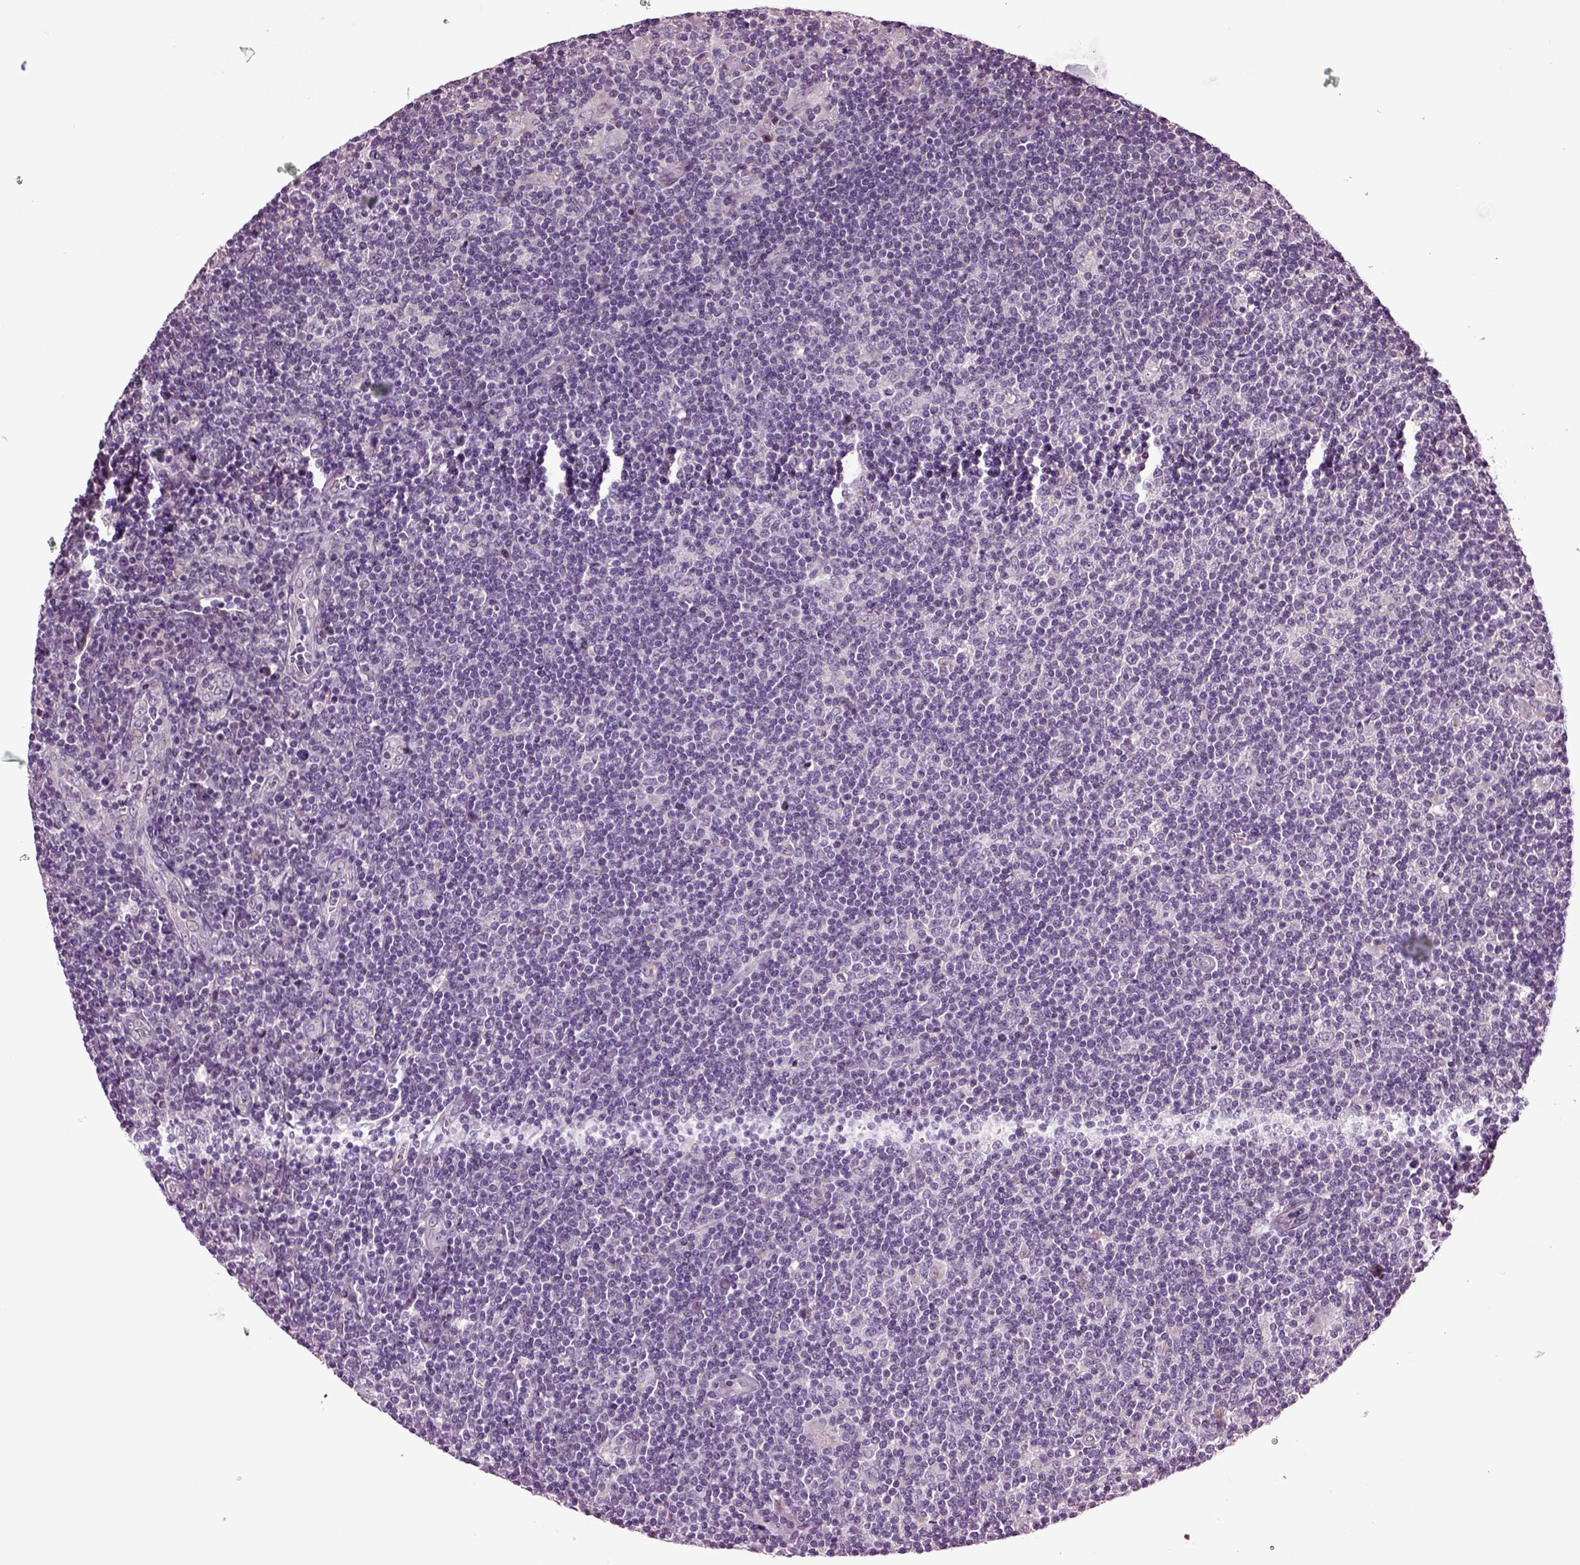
{"staining": {"intensity": "negative", "quantity": "none", "location": "none"}, "tissue": "lymphoma", "cell_type": "Tumor cells", "image_type": "cancer", "snomed": [{"axis": "morphology", "description": "Hodgkin's disease, NOS"}, {"axis": "topography", "description": "Lymph node"}], "caption": "This micrograph is of lymphoma stained with immunohistochemistry to label a protein in brown with the nuclei are counter-stained blue. There is no positivity in tumor cells.", "gene": "HAGHL", "patient": {"sex": "male", "age": 40}}